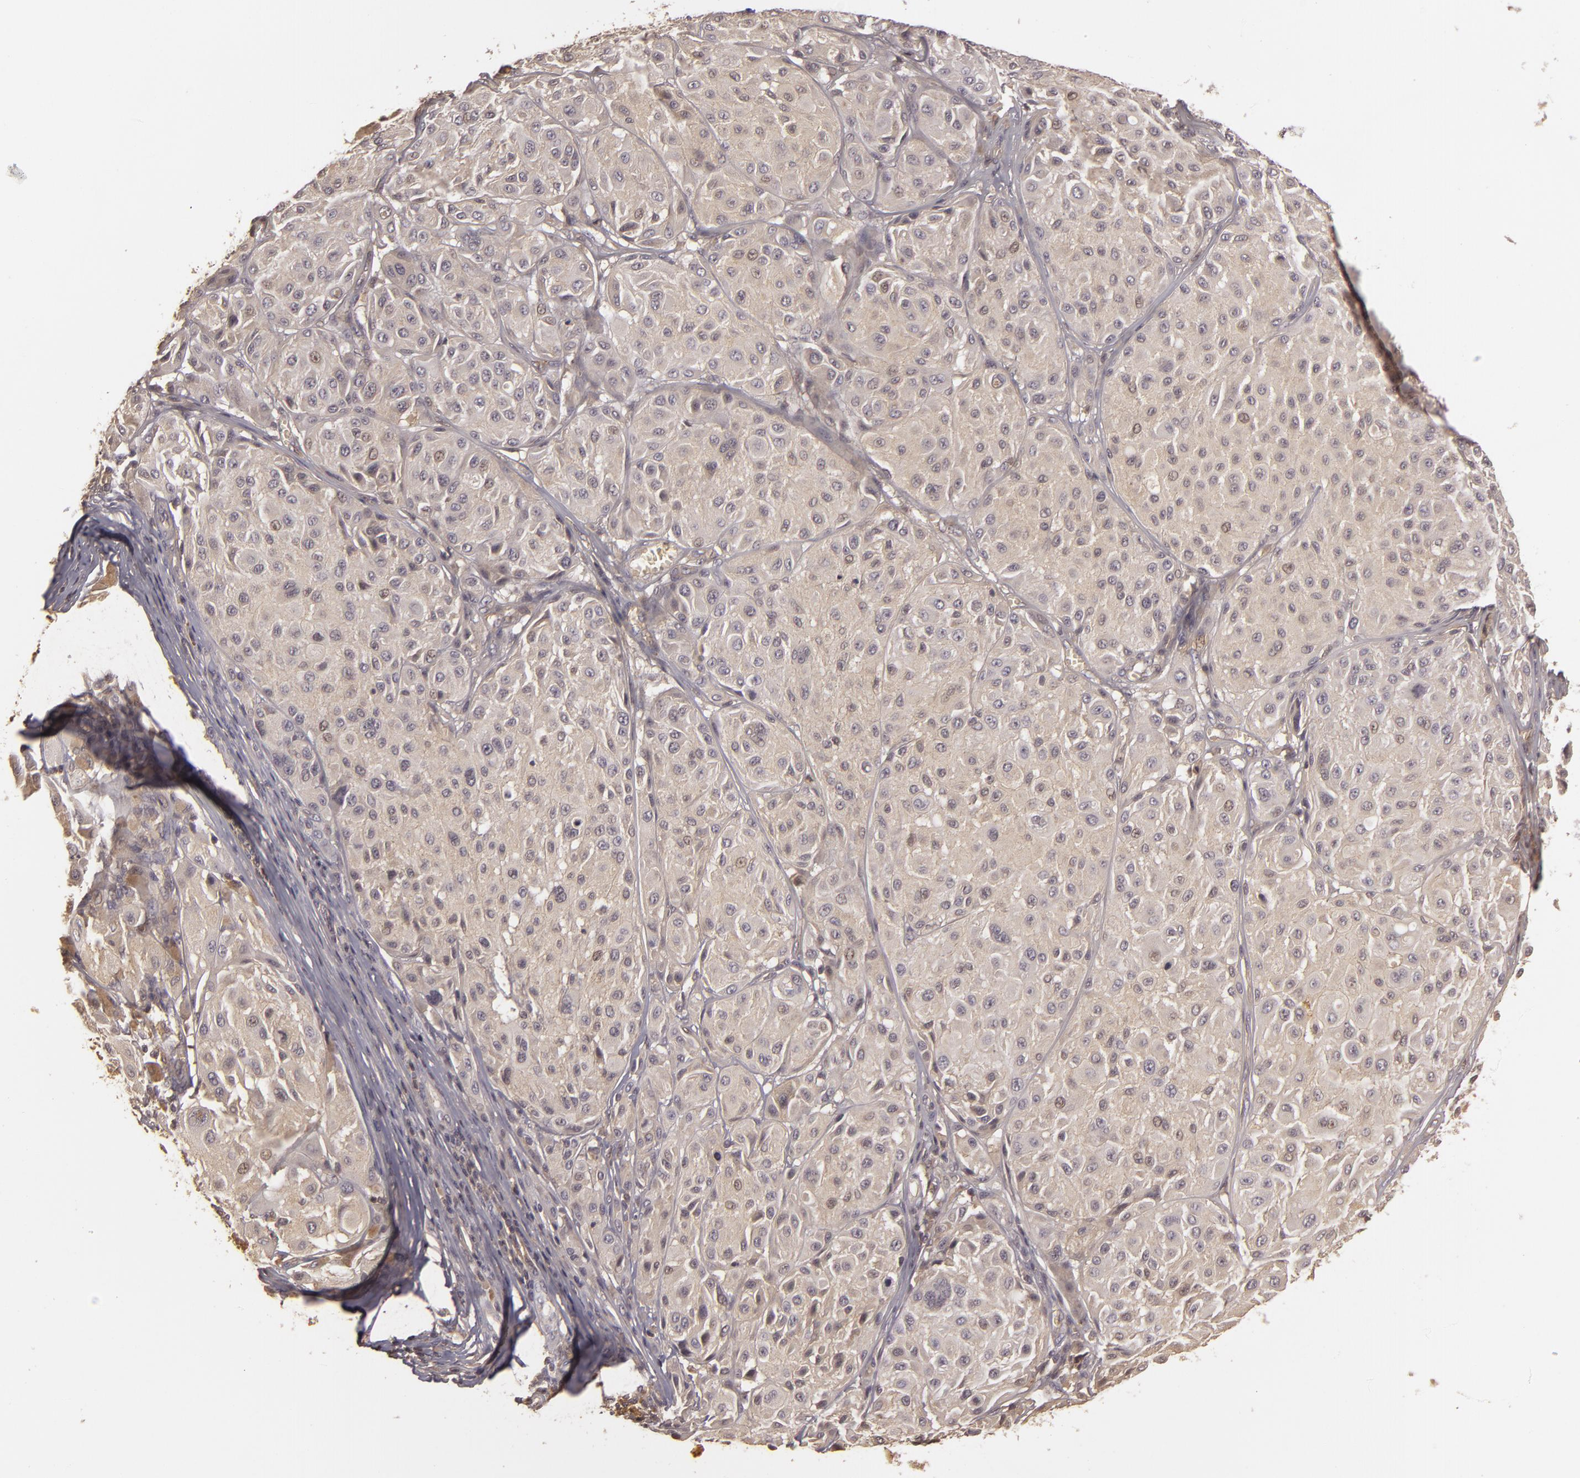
{"staining": {"intensity": "weak", "quantity": ">75%", "location": "cytoplasmic/membranous"}, "tissue": "melanoma", "cell_type": "Tumor cells", "image_type": "cancer", "snomed": [{"axis": "morphology", "description": "Malignant melanoma, NOS"}, {"axis": "topography", "description": "Skin"}], "caption": "A photomicrograph of melanoma stained for a protein reveals weak cytoplasmic/membranous brown staining in tumor cells.", "gene": "HRAS", "patient": {"sex": "male", "age": 36}}